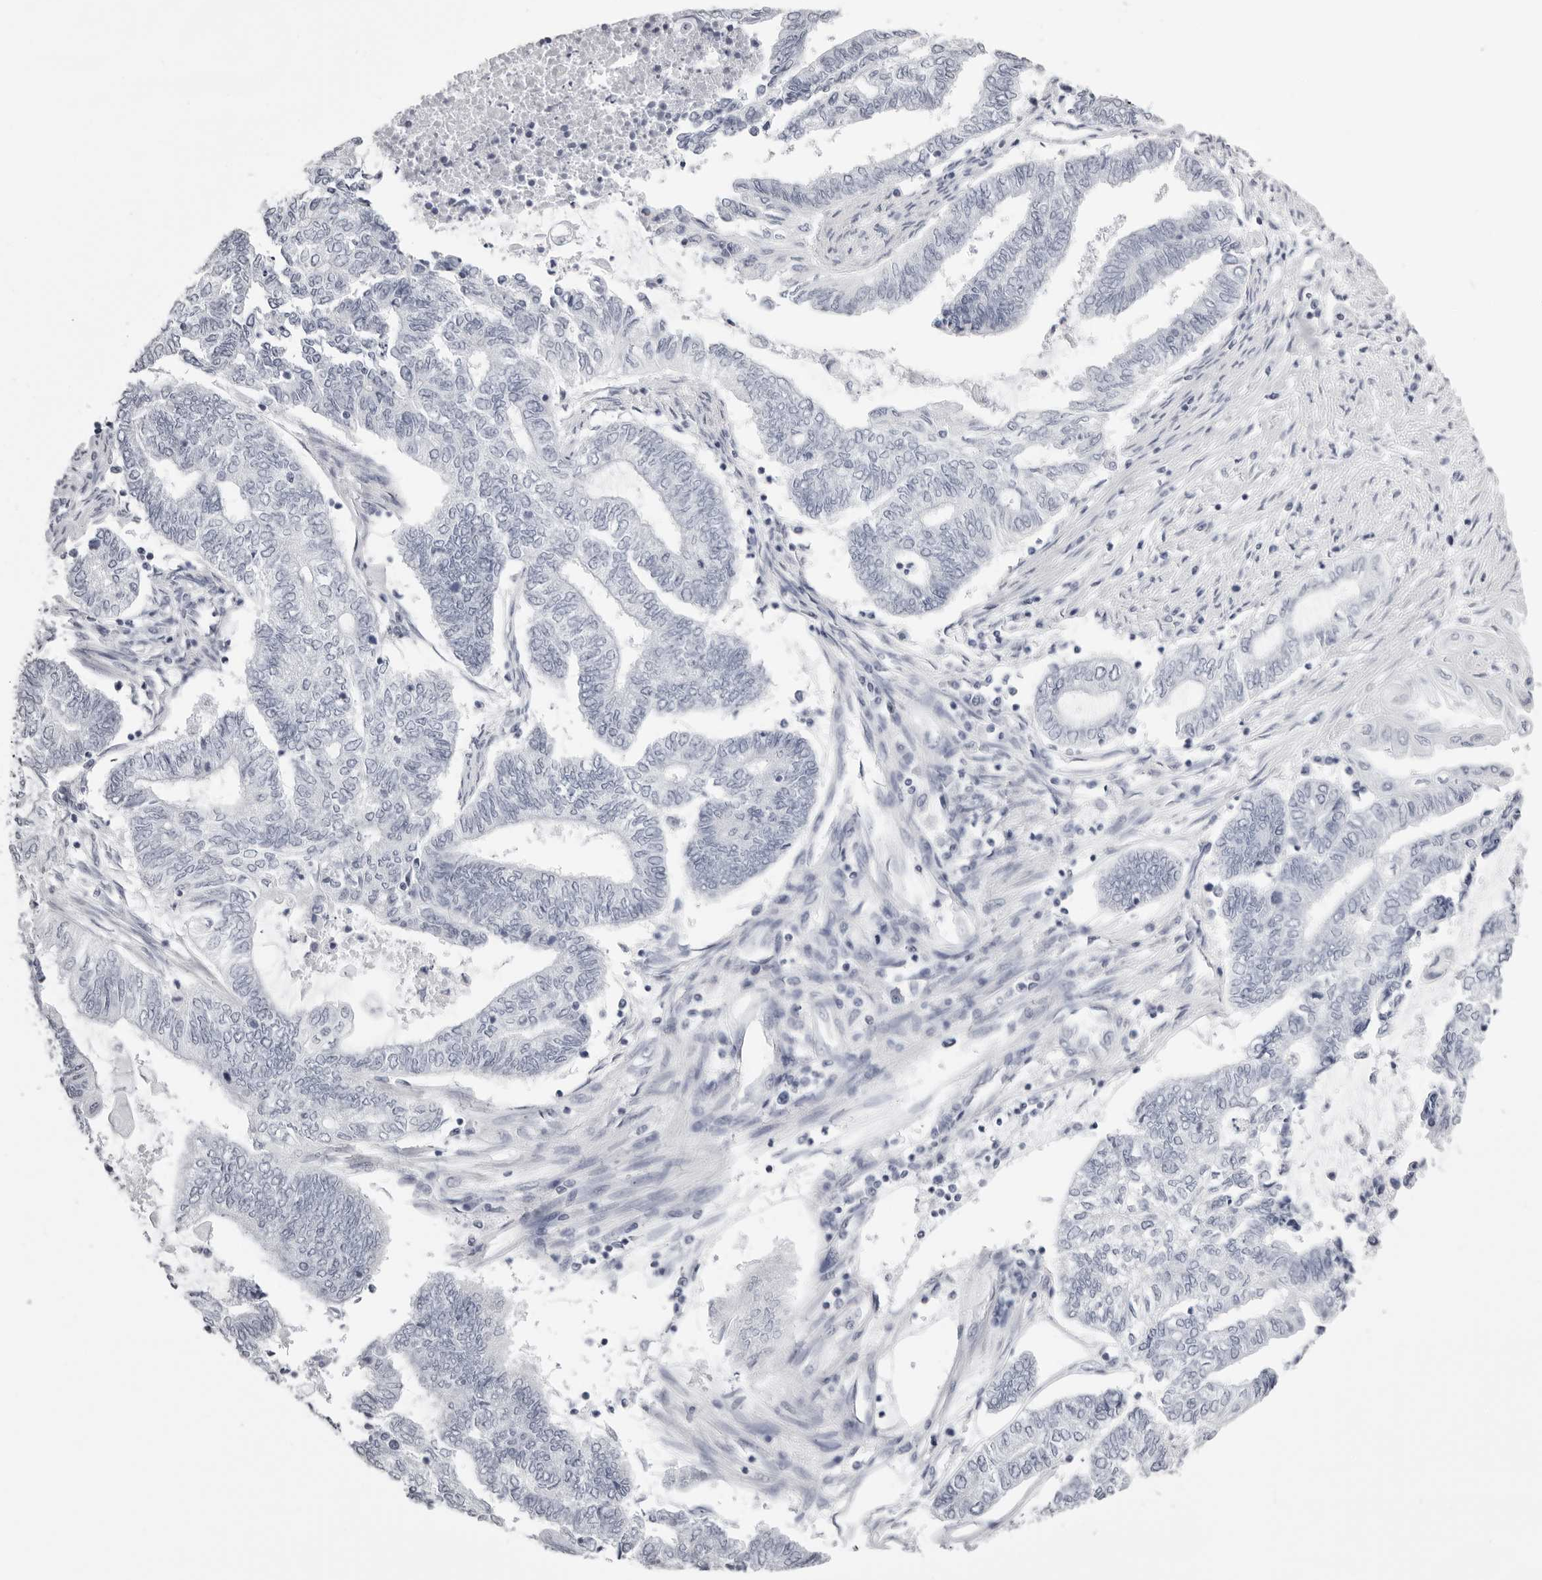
{"staining": {"intensity": "negative", "quantity": "none", "location": "none"}, "tissue": "endometrial cancer", "cell_type": "Tumor cells", "image_type": "cancer", "snomed": [{"axis": "morphology", "description": "Adenocarcinoma, NOS"}, {"axis": "topography", "description": "Uterus"}, {"axis": "topography", "description": "Endometrium"}], "caption": "The IHC histopathology image has no significant positivity in tumor cells of endometrial adenocarcinoma tissue. Nuclei are stained in blue.", "gene": "RHO", "patient": {"sex": "female", "age": 70}}